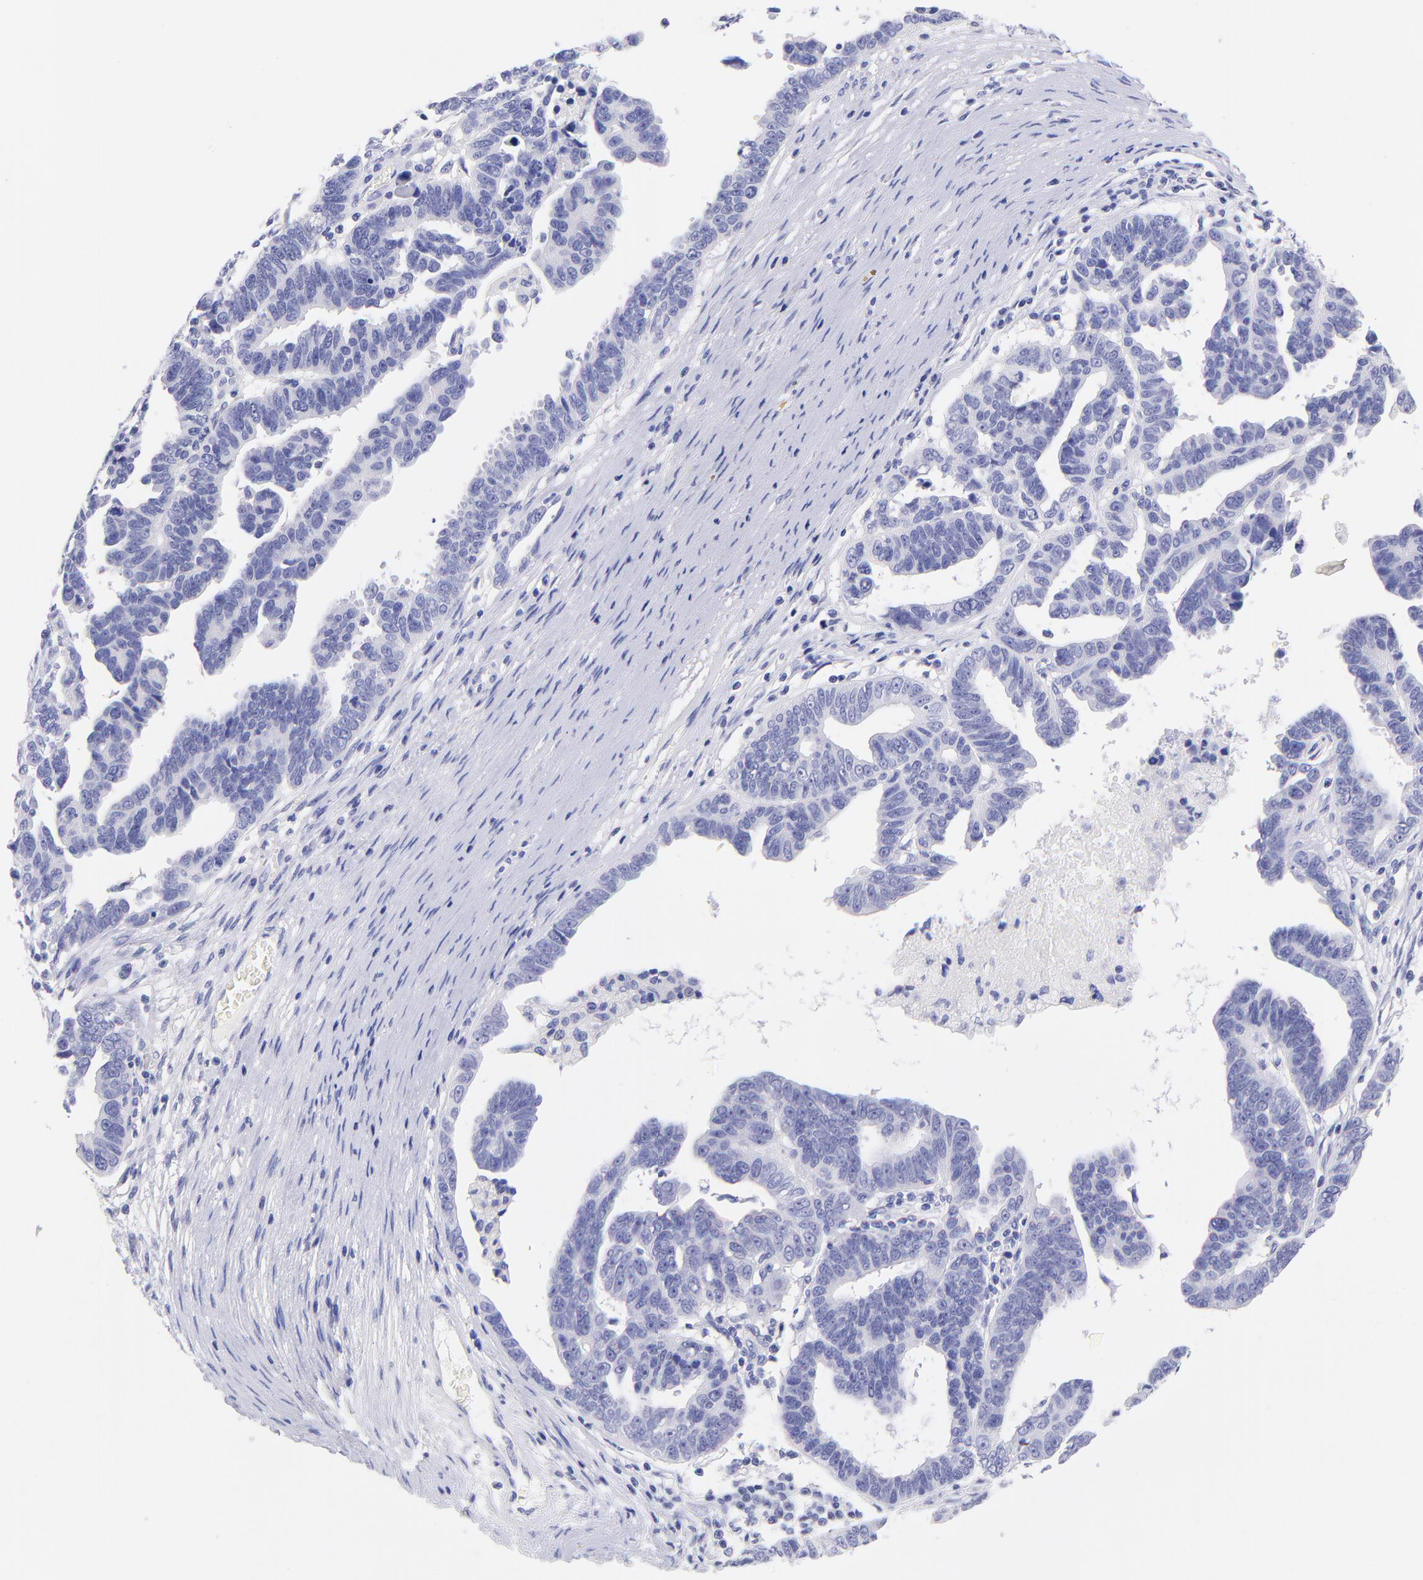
{"staining": {"intensity": "negative", "quantity": "none", "location": "none"}, "tissue": "ovarian cancer", "cell_type": "Tumor cells", "image_type": "cancer", "snomed": [{"axis": "morphology", "description": "Carcinoma, endometroid"}, {"axis": "morphology", "description": "Cystadenocarcinoma, serous, NOS"}, {"axis": "topography", "description": "Ovary"}], "caption": "Endometroid carcinoma (ovarian) was stained to show a protein in brown. There is no significant positivity in tumor cells. (Stains: DAB immunohistochemistry with hematoxylin counter stain, Microscopy: brightfield microscopy at high magnification).", "gene": "RAB3B", "patient": {"sex": "female", "age": 45}}